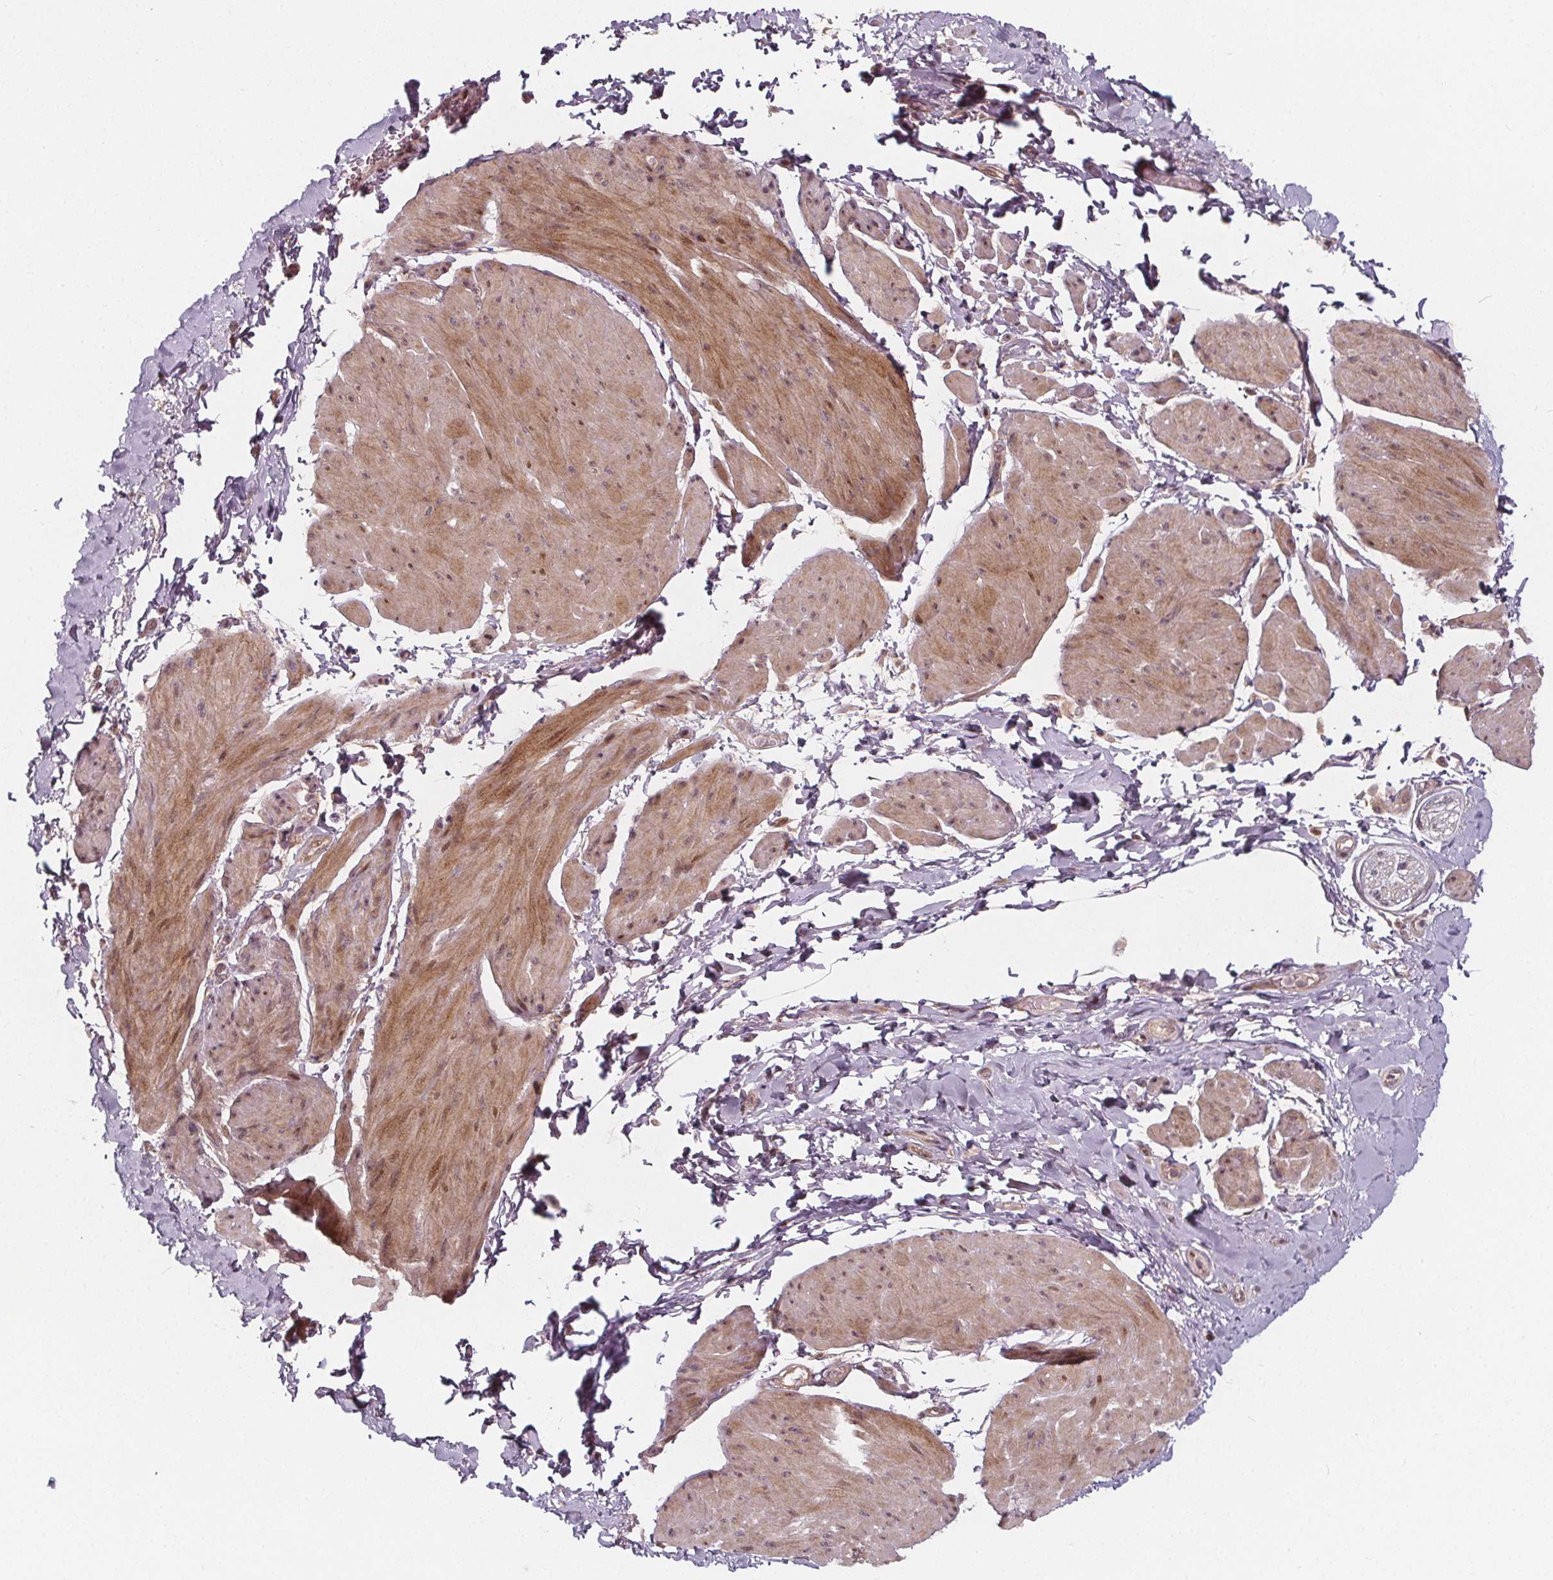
{"staining": {"intensity": "moderate", "quantity": "<25%", "location": "nuclear"}, "tissue": "adipose tissue", "cell_type": "Adipocytes", "image_type": "normal", "snomed": [{"axis": "morphology", "description": "Normal tissue, NOS"}, {"axis": "topography", "description": "Urinary bladder"}, {"axis": "topography", "description": "Peripheral nerve tissue"}], "caption": "Immunohistochemical staining of normal adipose tissue demonstrates moderate nuclear protein expression in approximately <25% of adipocytes.", "gene": "AKT1S1", "patient": {"sex": "female", "age": 60}}